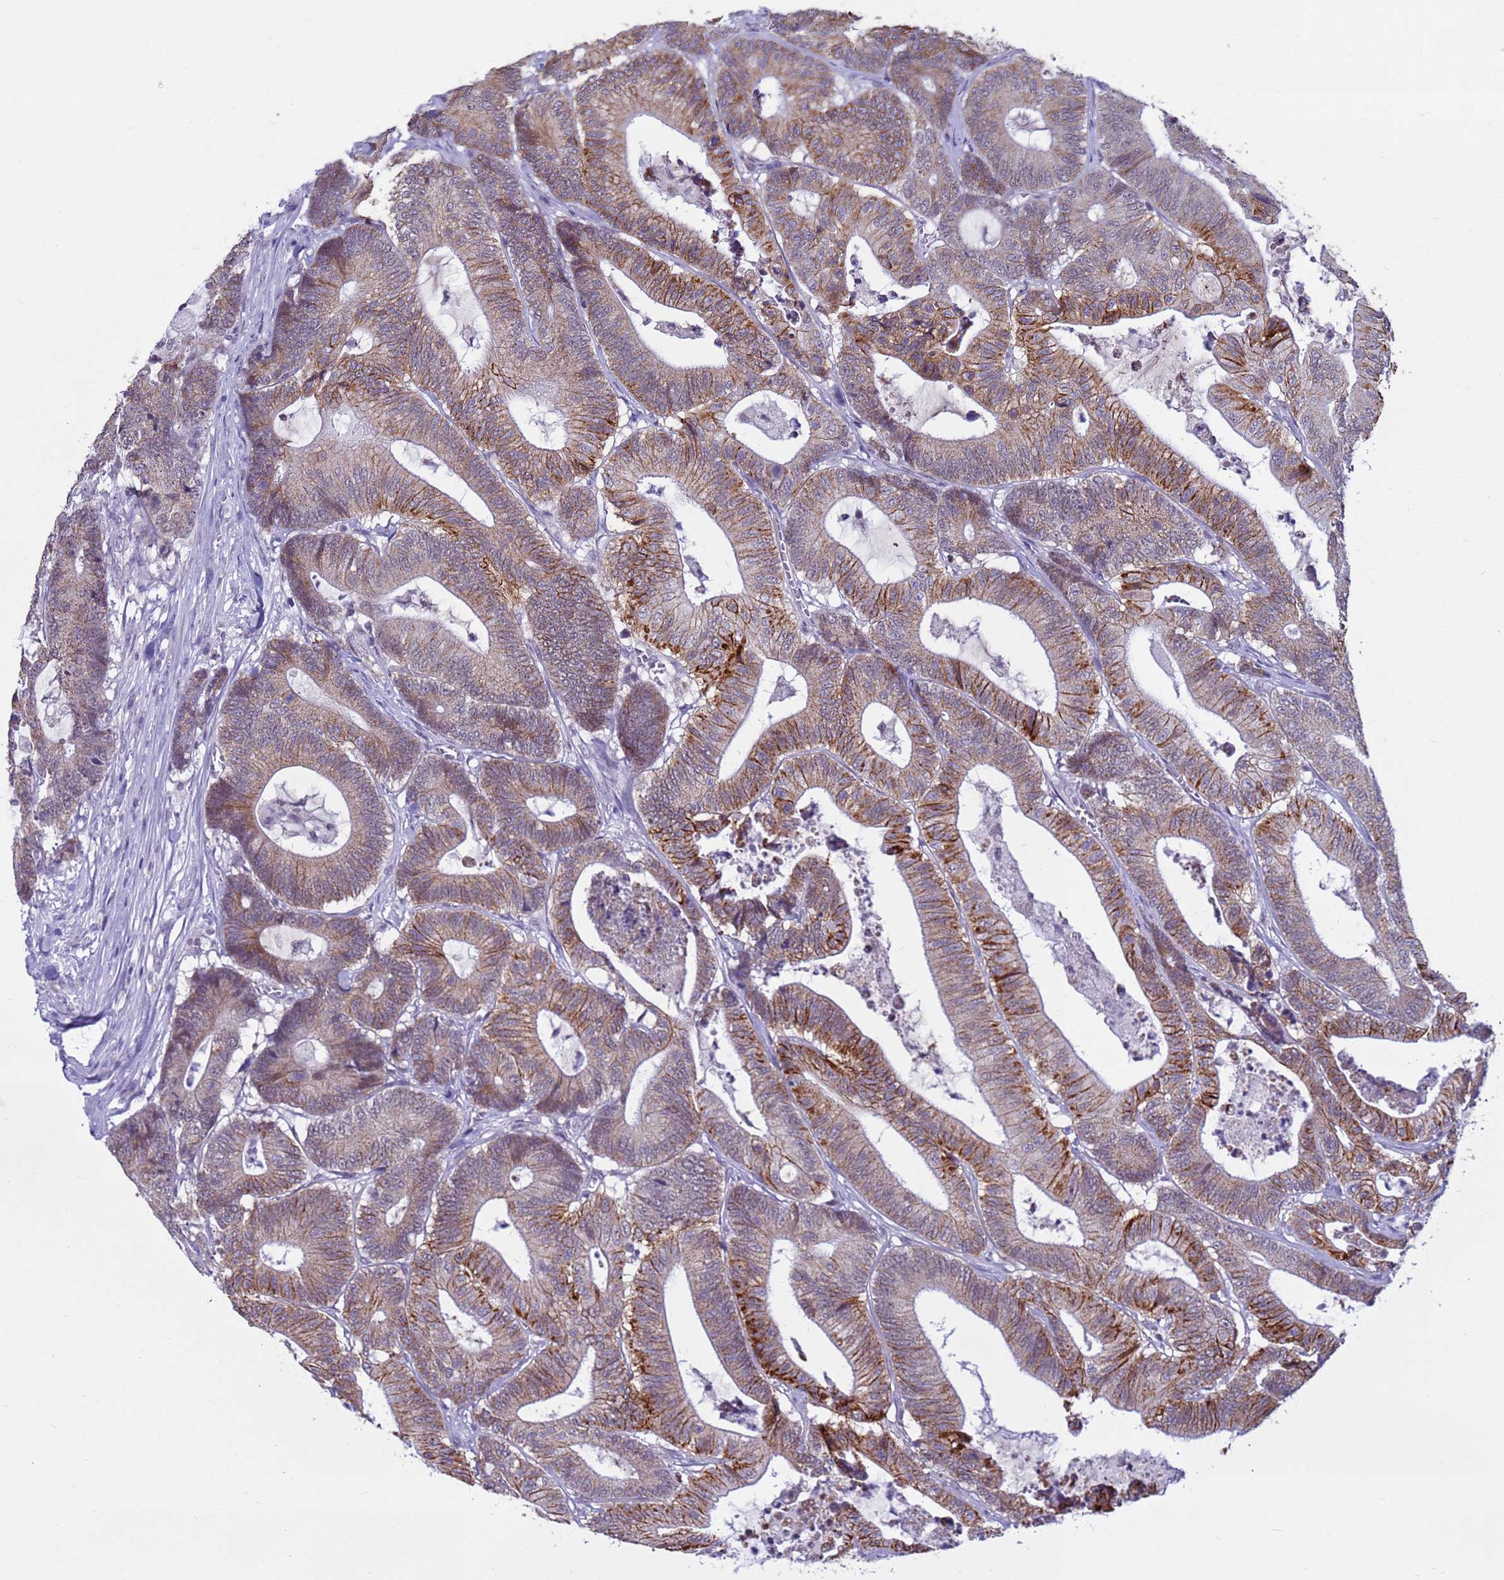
{"staining": {"intensity": "moderate", "quantity": ">75%", "location": "cytoplasmic/membranous"}, "tissue": "colorectal cancer", "cell_type": "Tumor cells", "image_type": "cancer", "snomed": [{"axis": "morphology", "description": "Adenocarcinoma, NOS"}, {"axis": "topography", "description": "Colon"}], "caption": "Immunohistochemistry of colorectal adenocarcinoma shows medium levels of moderate cytoplasmic/membranous expression in approximately >75% of tumor cells. (Stains: DAB in brown, nuclei in blue, Microscopy: brightfield microscopy at high magnification).", "gene": "CDK2AP2", "patient": {"sex": "female", "age": 84}}